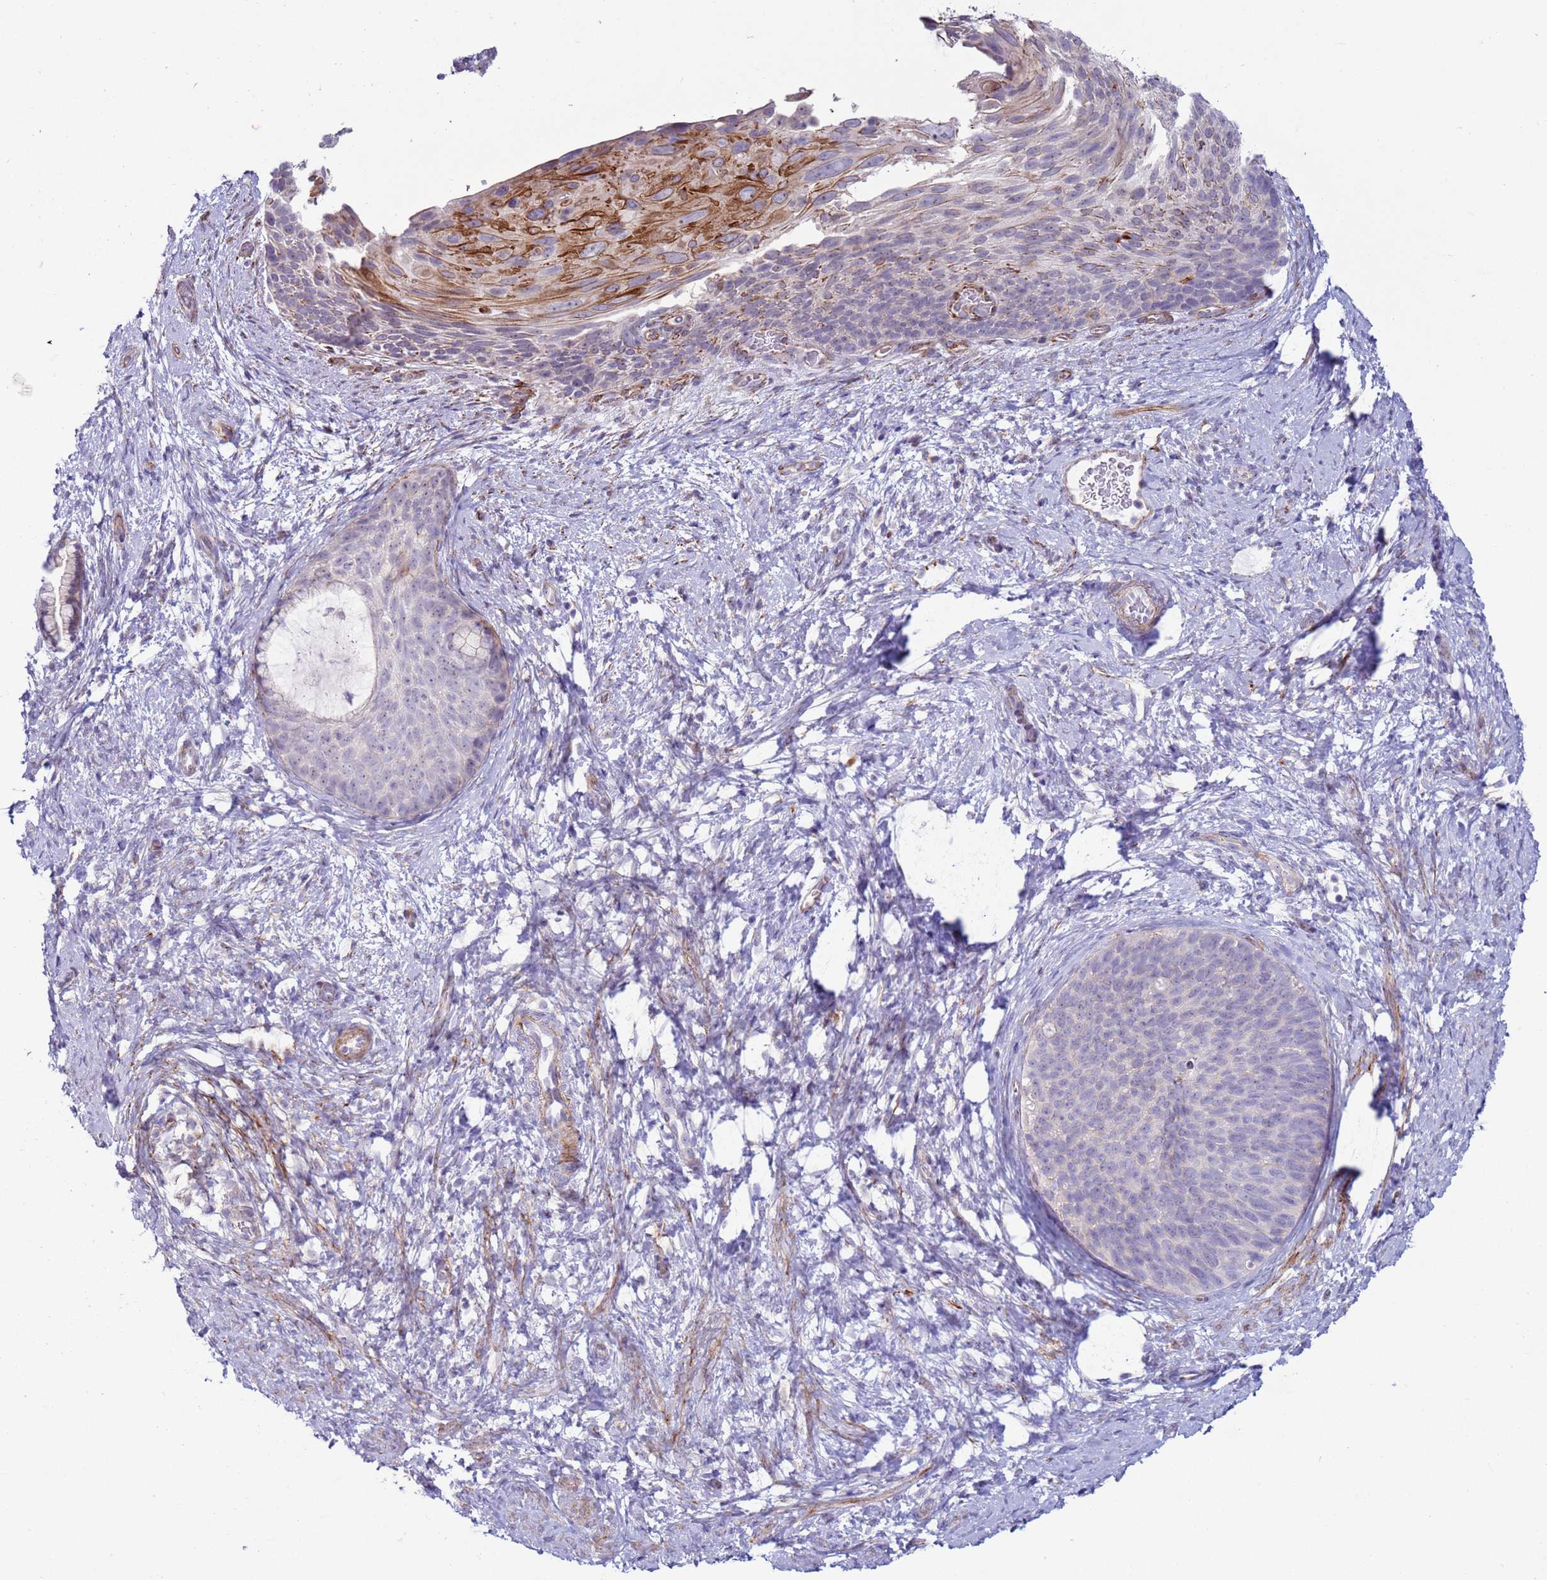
{"staining": {"intensity": "negative", "quantity": "none", "location": "none"}, "tissue": "cervical cancer", "cell_type": "Tumor cells", "image_type": "cancer", "snomed": [{"axis": "morphology", "description": "Squamous cell carcinoma, NOS"}, {"axis": "topography", "description": "Cervix"}], "caption": "Protein analysis of cervical cancer (squamous cell carcinoma) demonstrates no significant staining in tumor cells.", "gene": "HEATR1", "patient": {"sex": "female", "age": 80}}